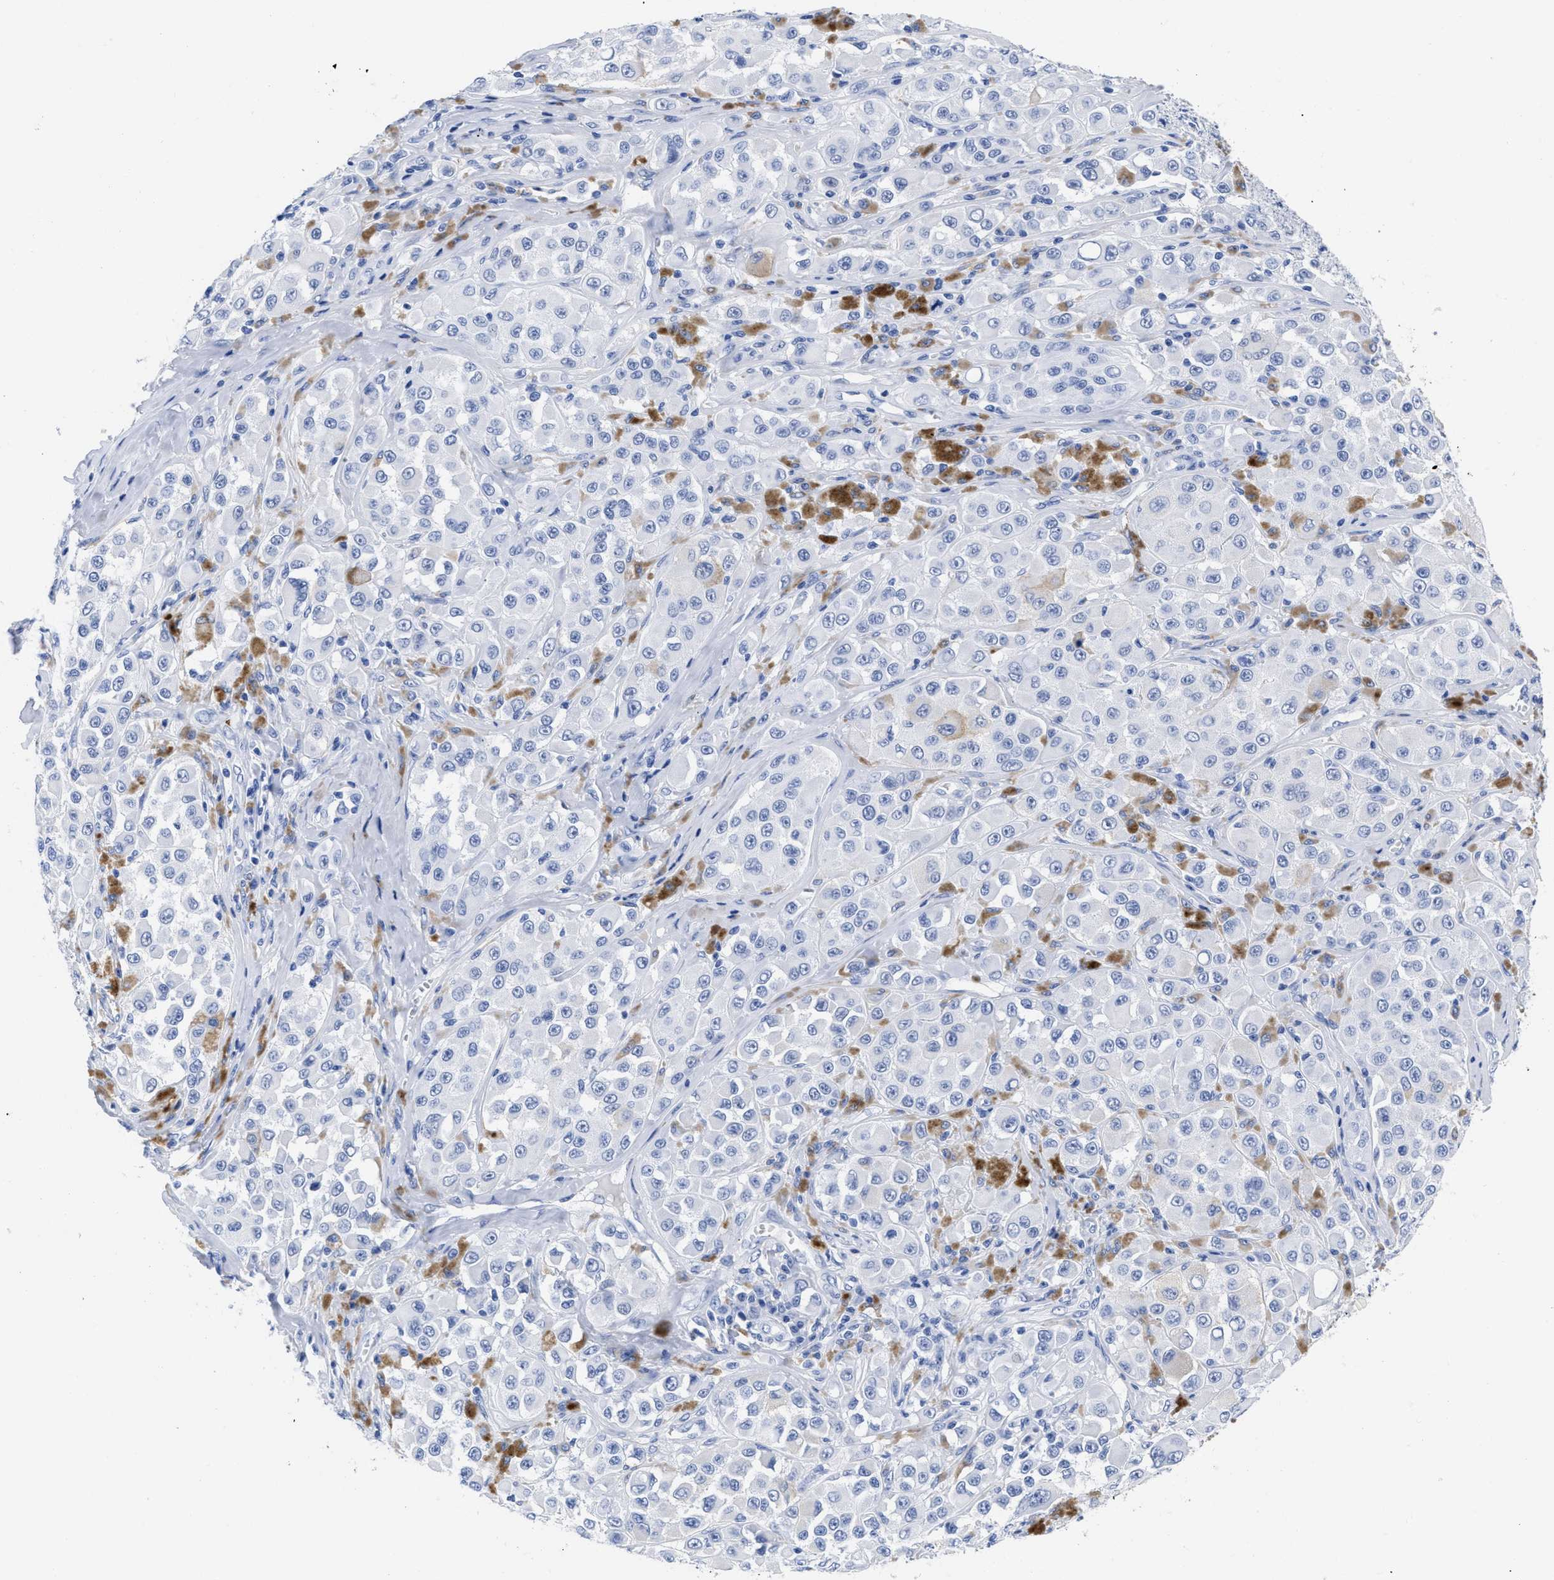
{"staining": {"intensity": "negative", "quantity": "none", "location": "none"}, "tissue": "melanoma", "cell_type": "Tumor cells", "image_type": "cancer", "snomed": [{"axis": "morphology", "description": "Malignant melanoma, NOS"}, {"axis": "topography", "description": "Skin"}], "caption": "DAB (3,3'-diaminobenzidine) immunohistochemical staining of melanoma demonstrates no significant positivity in tumor cells.", "gene": "TREML1", "patient": {"sex": "male", "age": 84}}